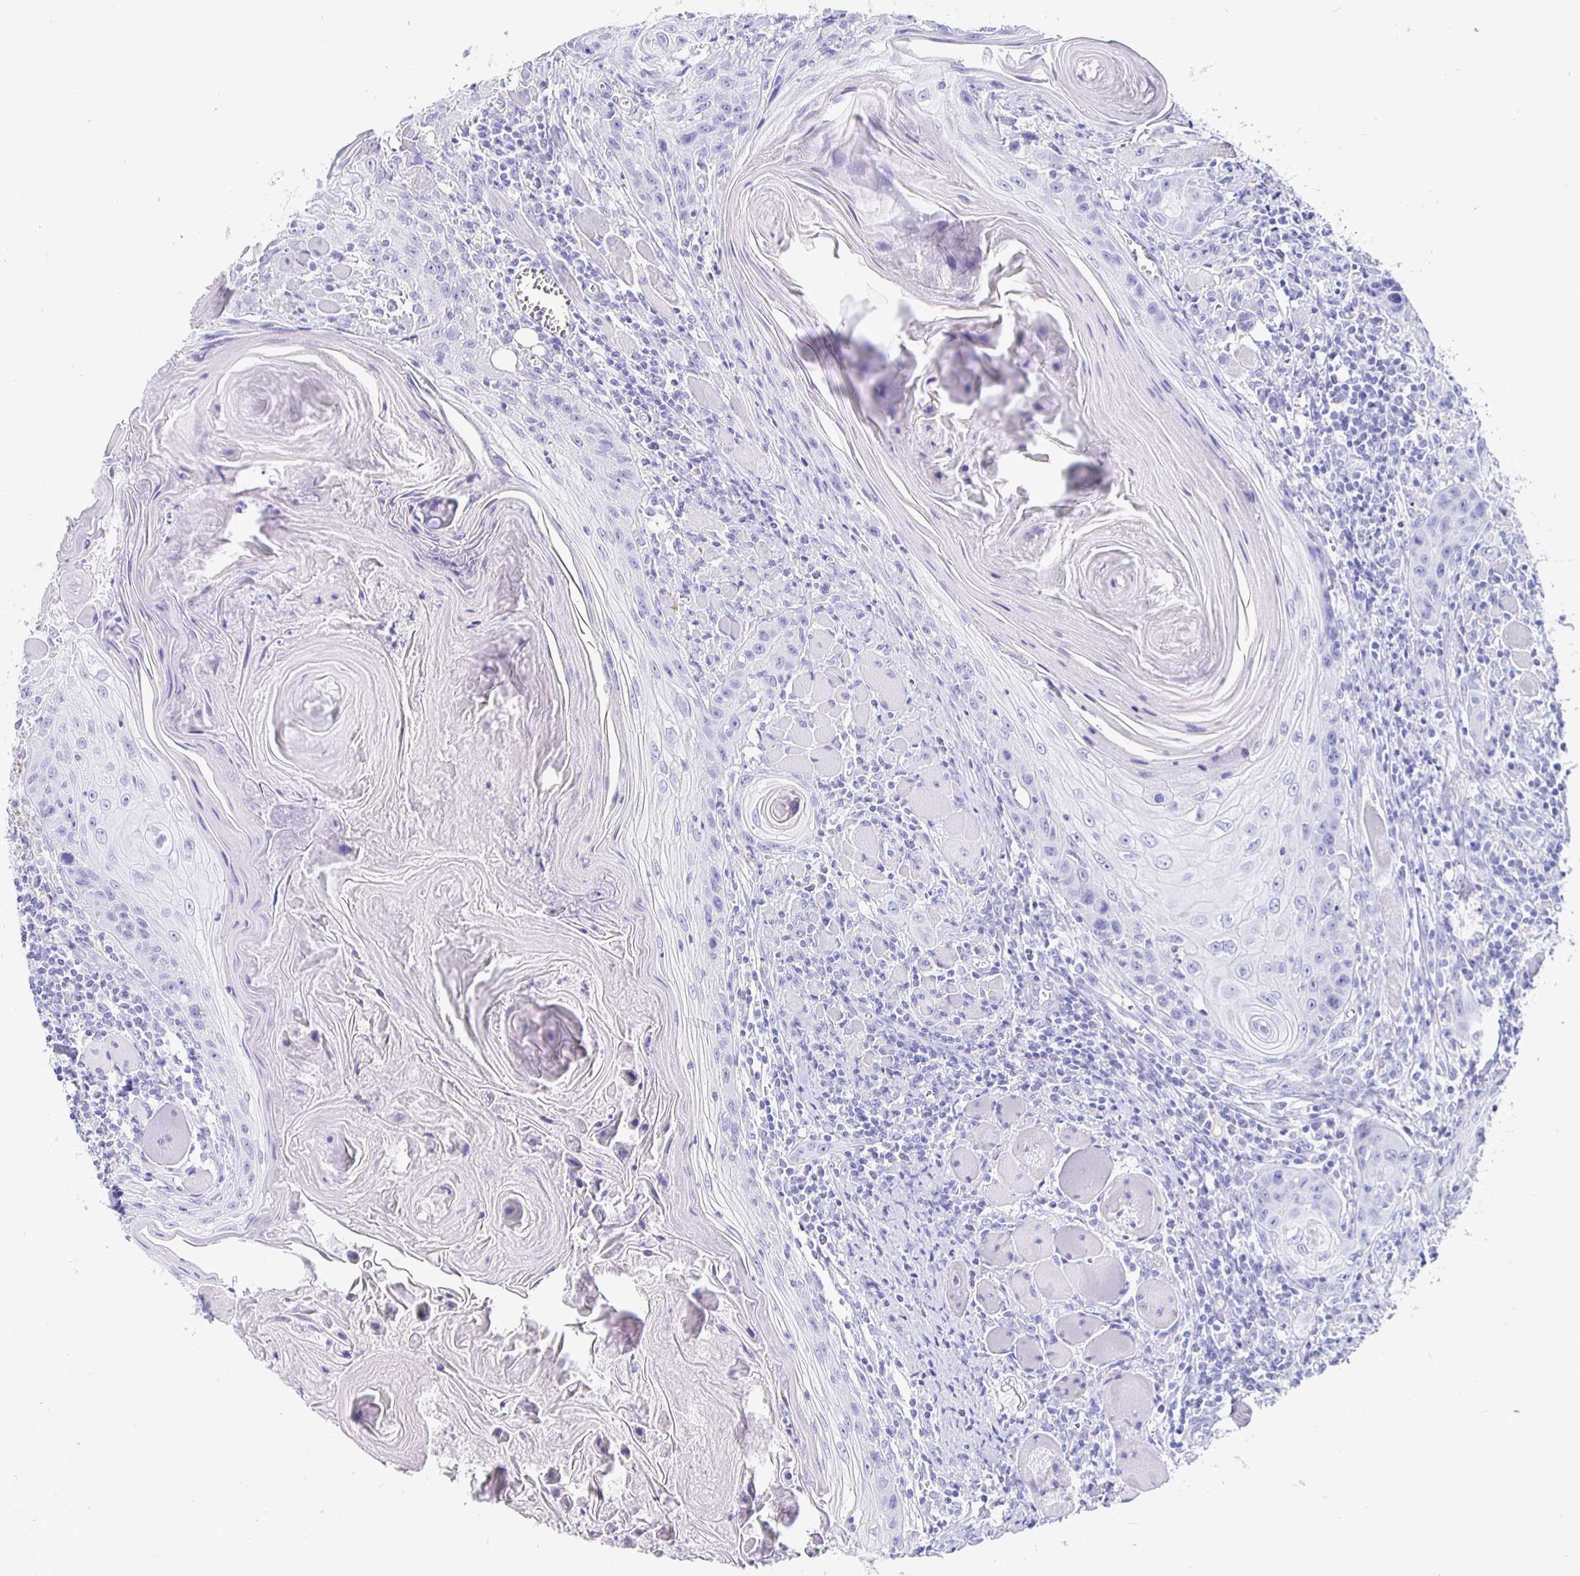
{"staining": {"intensity": "negative", "quantity": "none", "location": "none"}, "tissue": "head and neck cancer", "cell_type": "Tumor cells", "image_type": "cancer", "snomed": [{"axis": "morphology", "description": "Squamous cell carcinoma, NOS"}, {"axis": "topography", "description": "Oral tissue"}, {"axis": "topography", "description": "Head-Neck"}], "caption": "The photomicrograph reveals no significant staining in tumor cells of head and neck cancer.", "gene": "UMOD", "patient": {"sex": "male", "age": 58}}